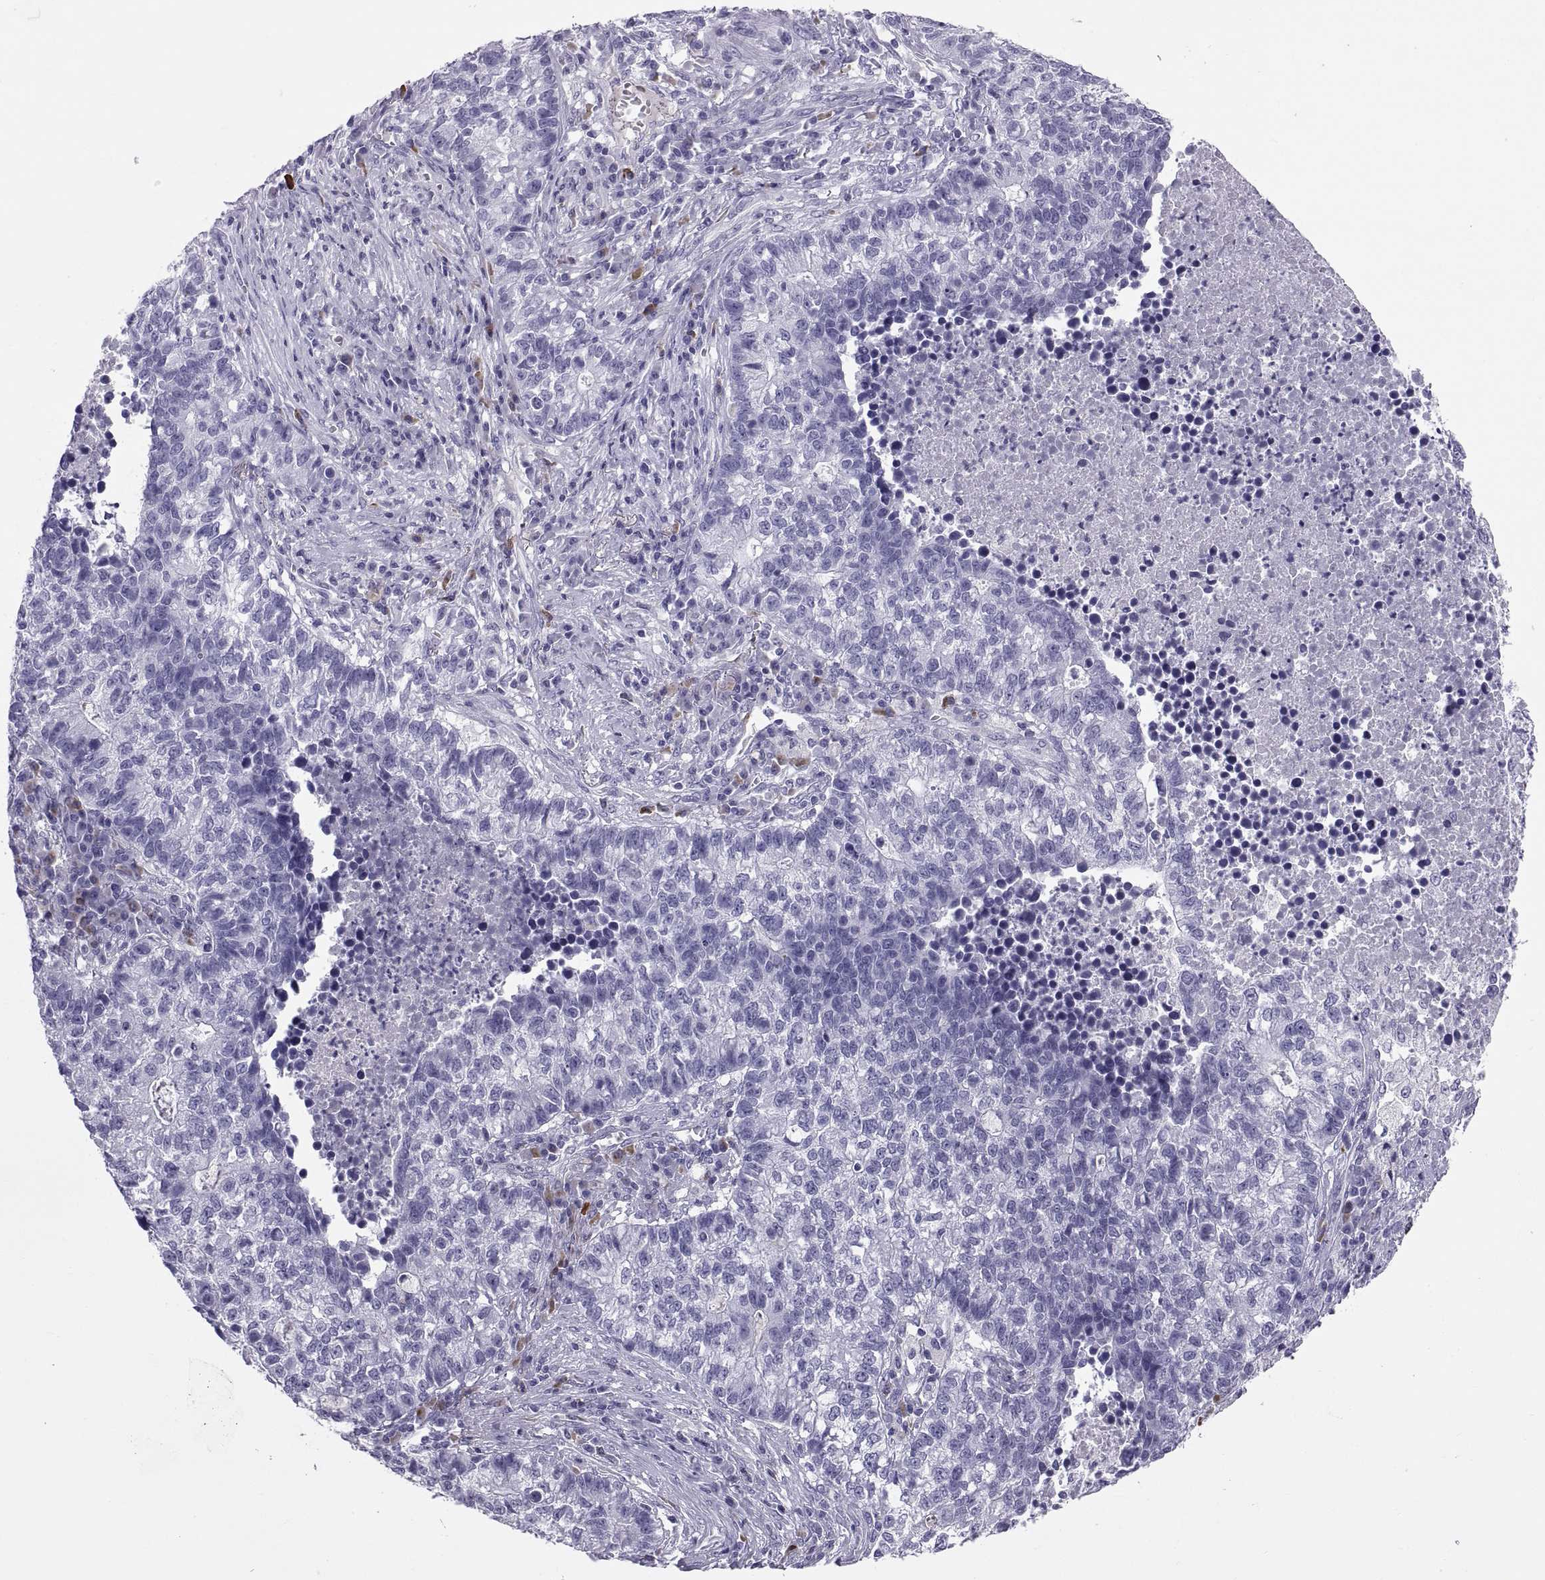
{"staining": {"intensity": "negative", "quantity": "none", "location": "none"}, "tissue": "lung cancer", "cell_type": "Tumor cells", "image_type": "cancer", "snomed": [{"axis": "morphology", "description": "Adenocarcinoma, NOS"}, {"axis": "topography", "description": "Lung"}], "caption": "The immunohistochemistry micrograph has no significant positivity in tumor cells of lung cancer (adenocarcinoma) tissue.", "gene": "CT47A10", "patient": {"sex": "male", "age": 57}}